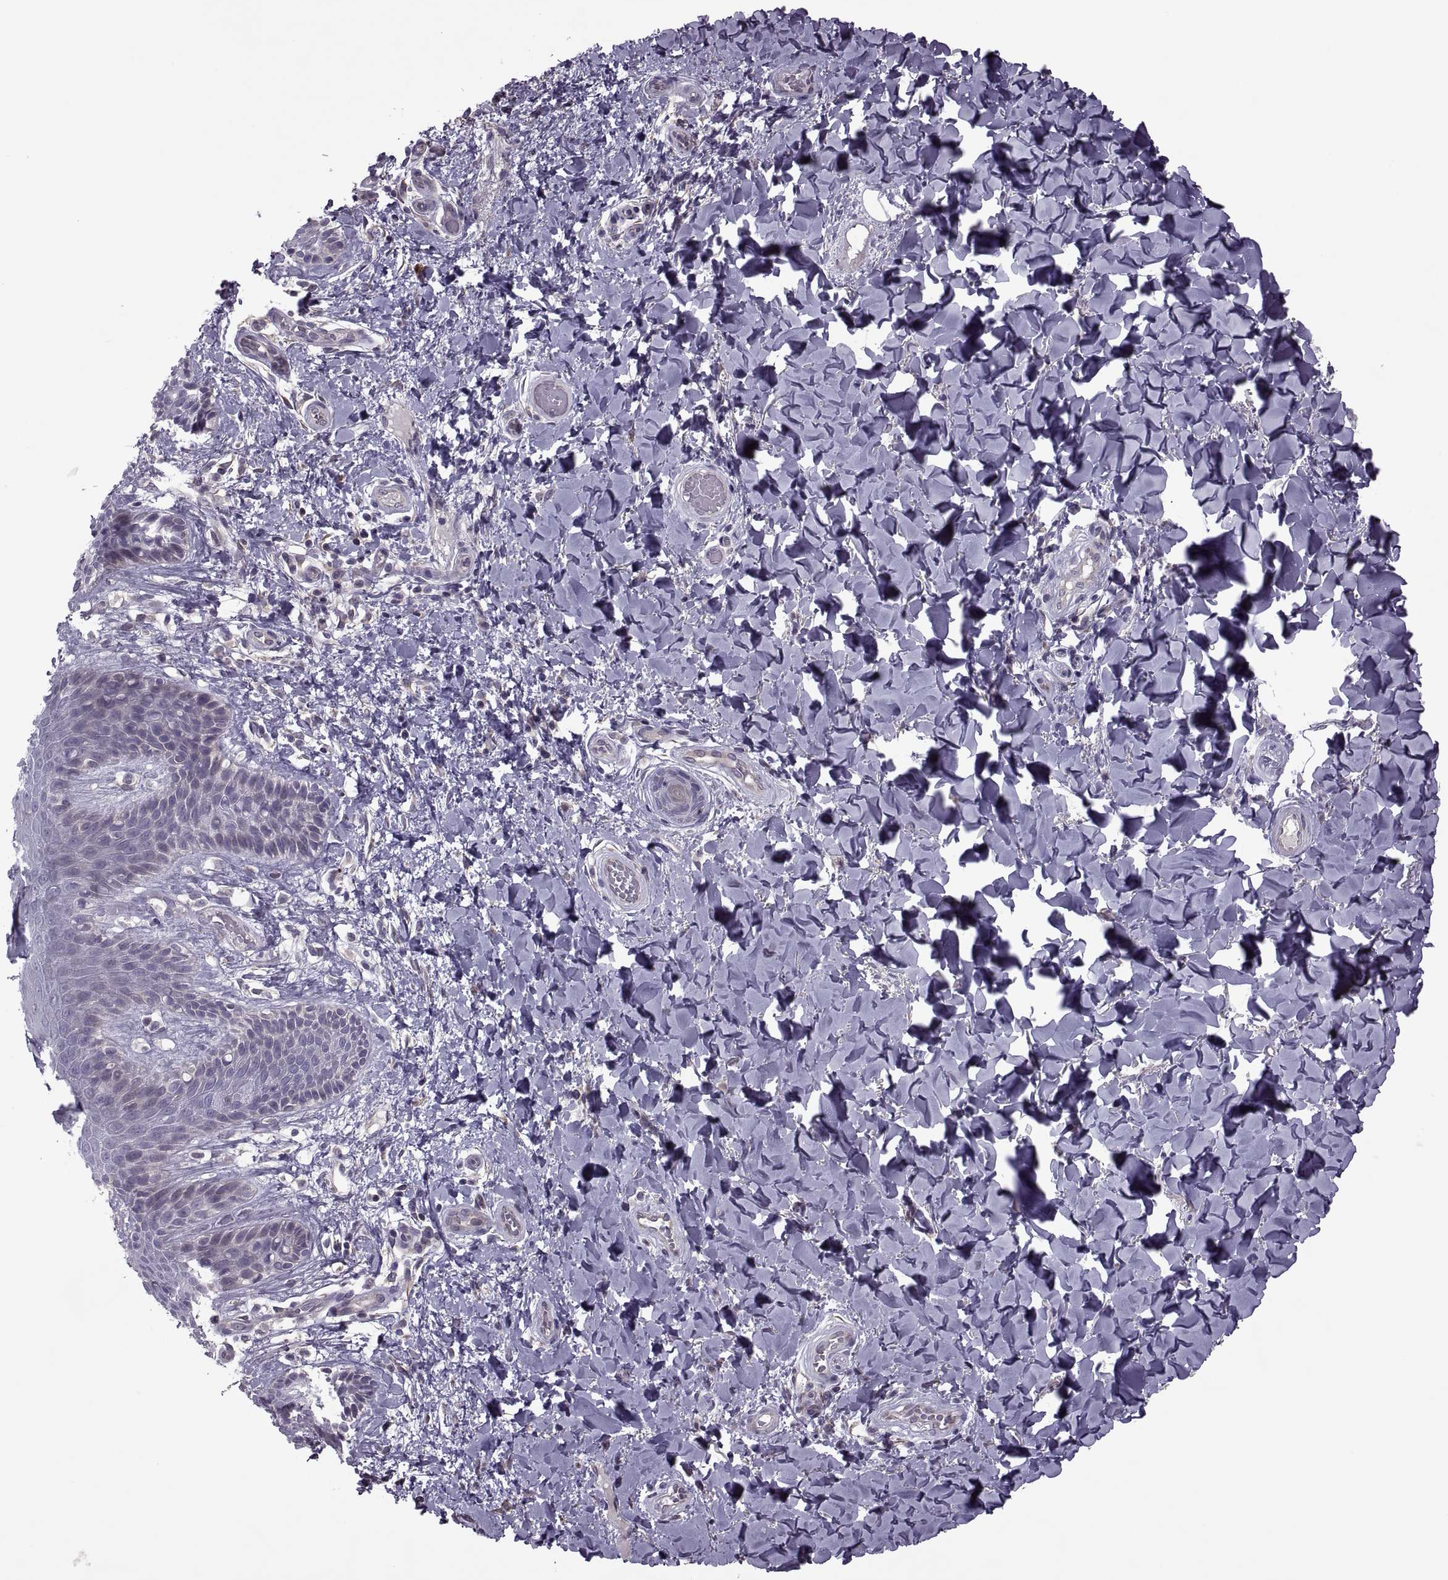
{"staining": {"intensity": "negative", "quantity": "none", "location": "none"}, "tissue": "skin", "cell_type": "Epidermal cells", "image_type": "normal", "snomed": [{"axis": "morphology", "description": "Normal tissue, NOS"}, {"axis": "topography", "description": "Anal"}], "caption": "Human skin stained for a protein using immunohistochemistry (IHC) shows no positivity in epidermal cells.", "gene": "ODF3", "patient": {"sex": "male", "age": 36}}